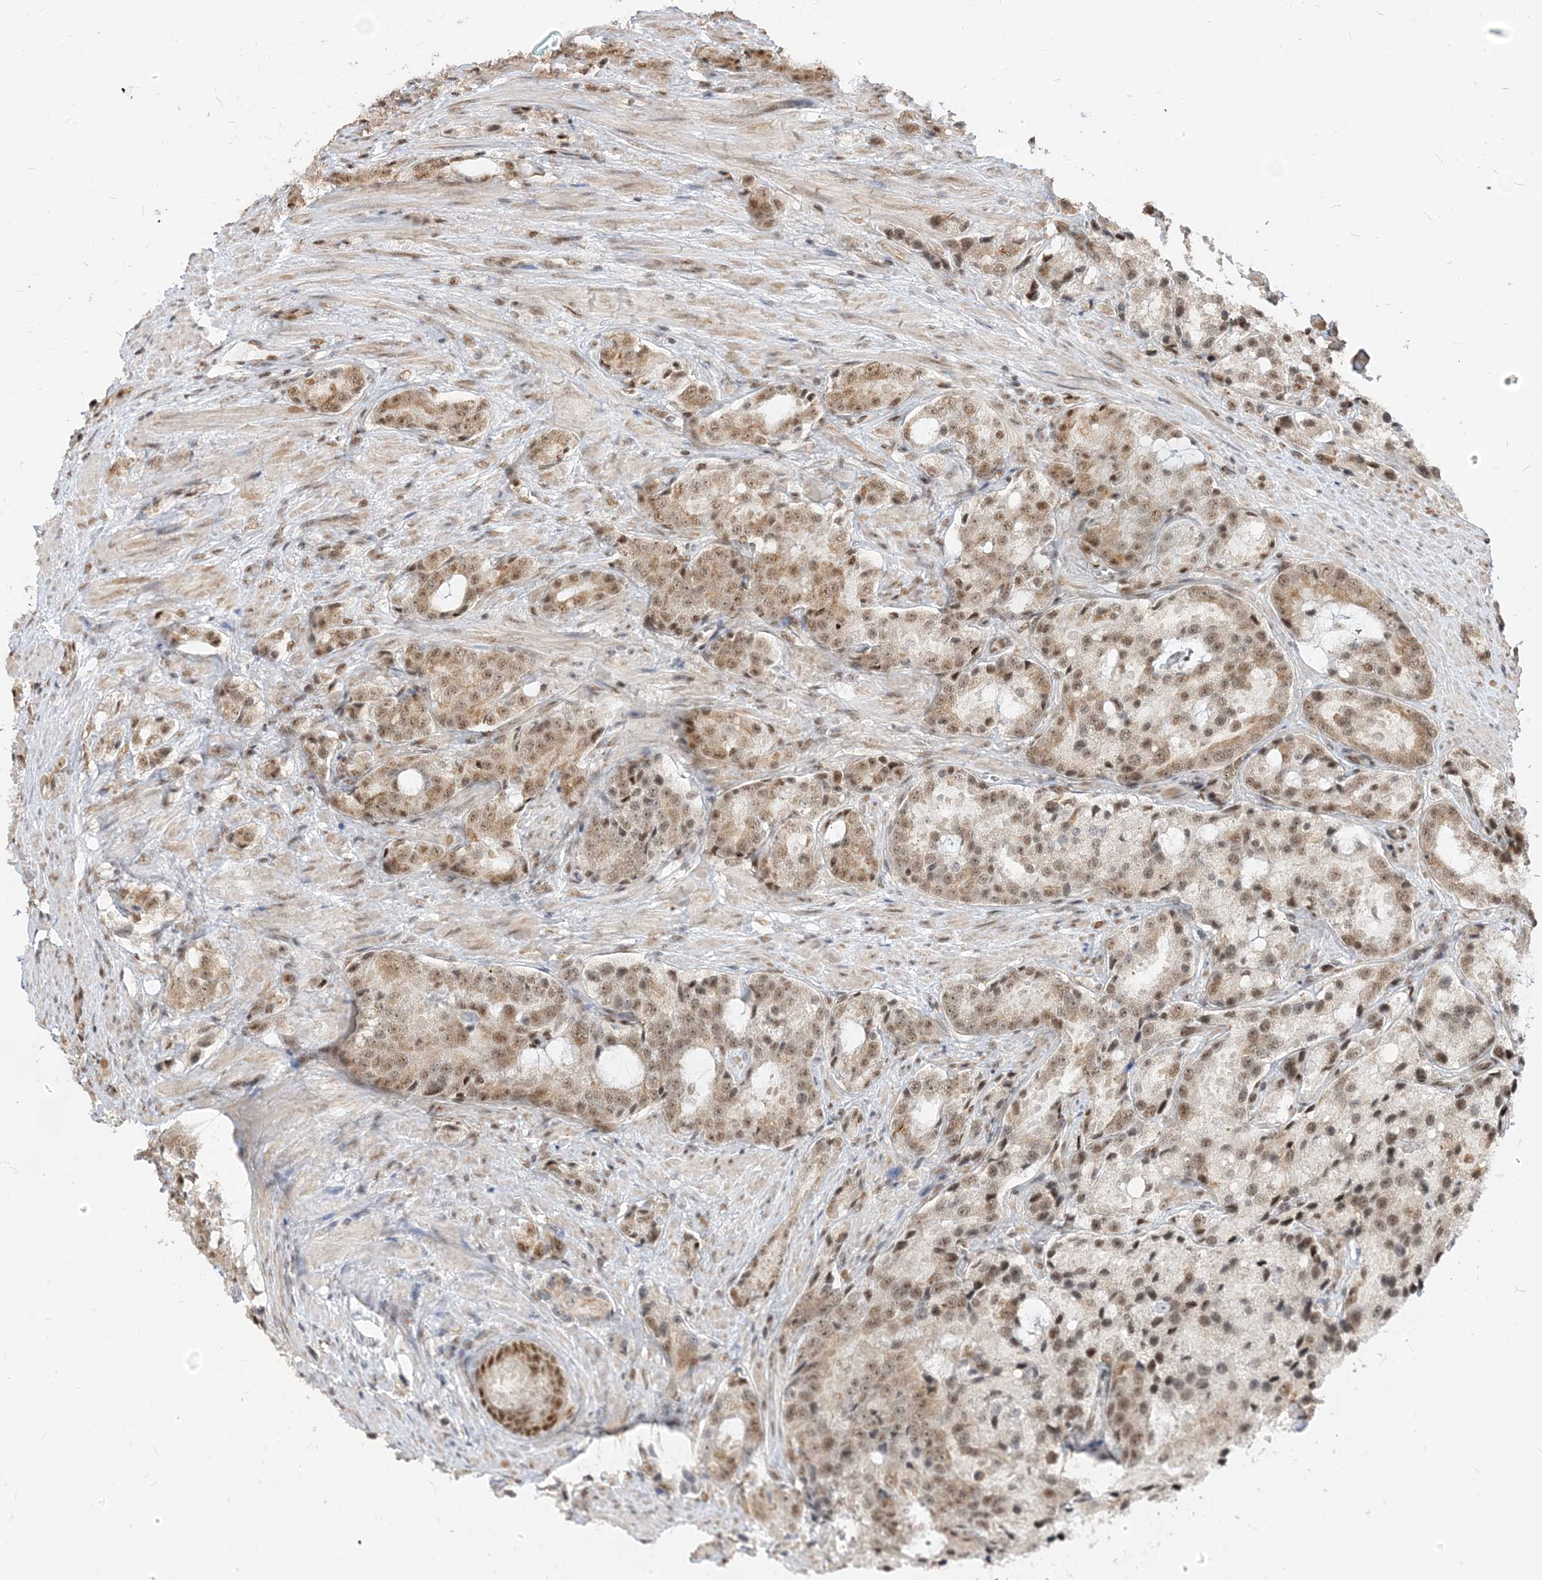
{"staining": {"intensity": "moderate", "quantity": ">75%", "location": "nuclear"}, "tissue": "prostate cancer", "cell_type": "Tumor cells", "image_type": "cancer", "snomed": [{"axis": "morphology", "description": "Adenocarcinoma, High grade"}, {"axis": "topography", "description": "Prostate"}], "caption": "Protein staining by IHC reveals moderate nuclear expression in approximately >75% of tumor cells in prostate cancer.", "gene": "ARGLU1", "patient": {"sex": "male", "age": 66}}